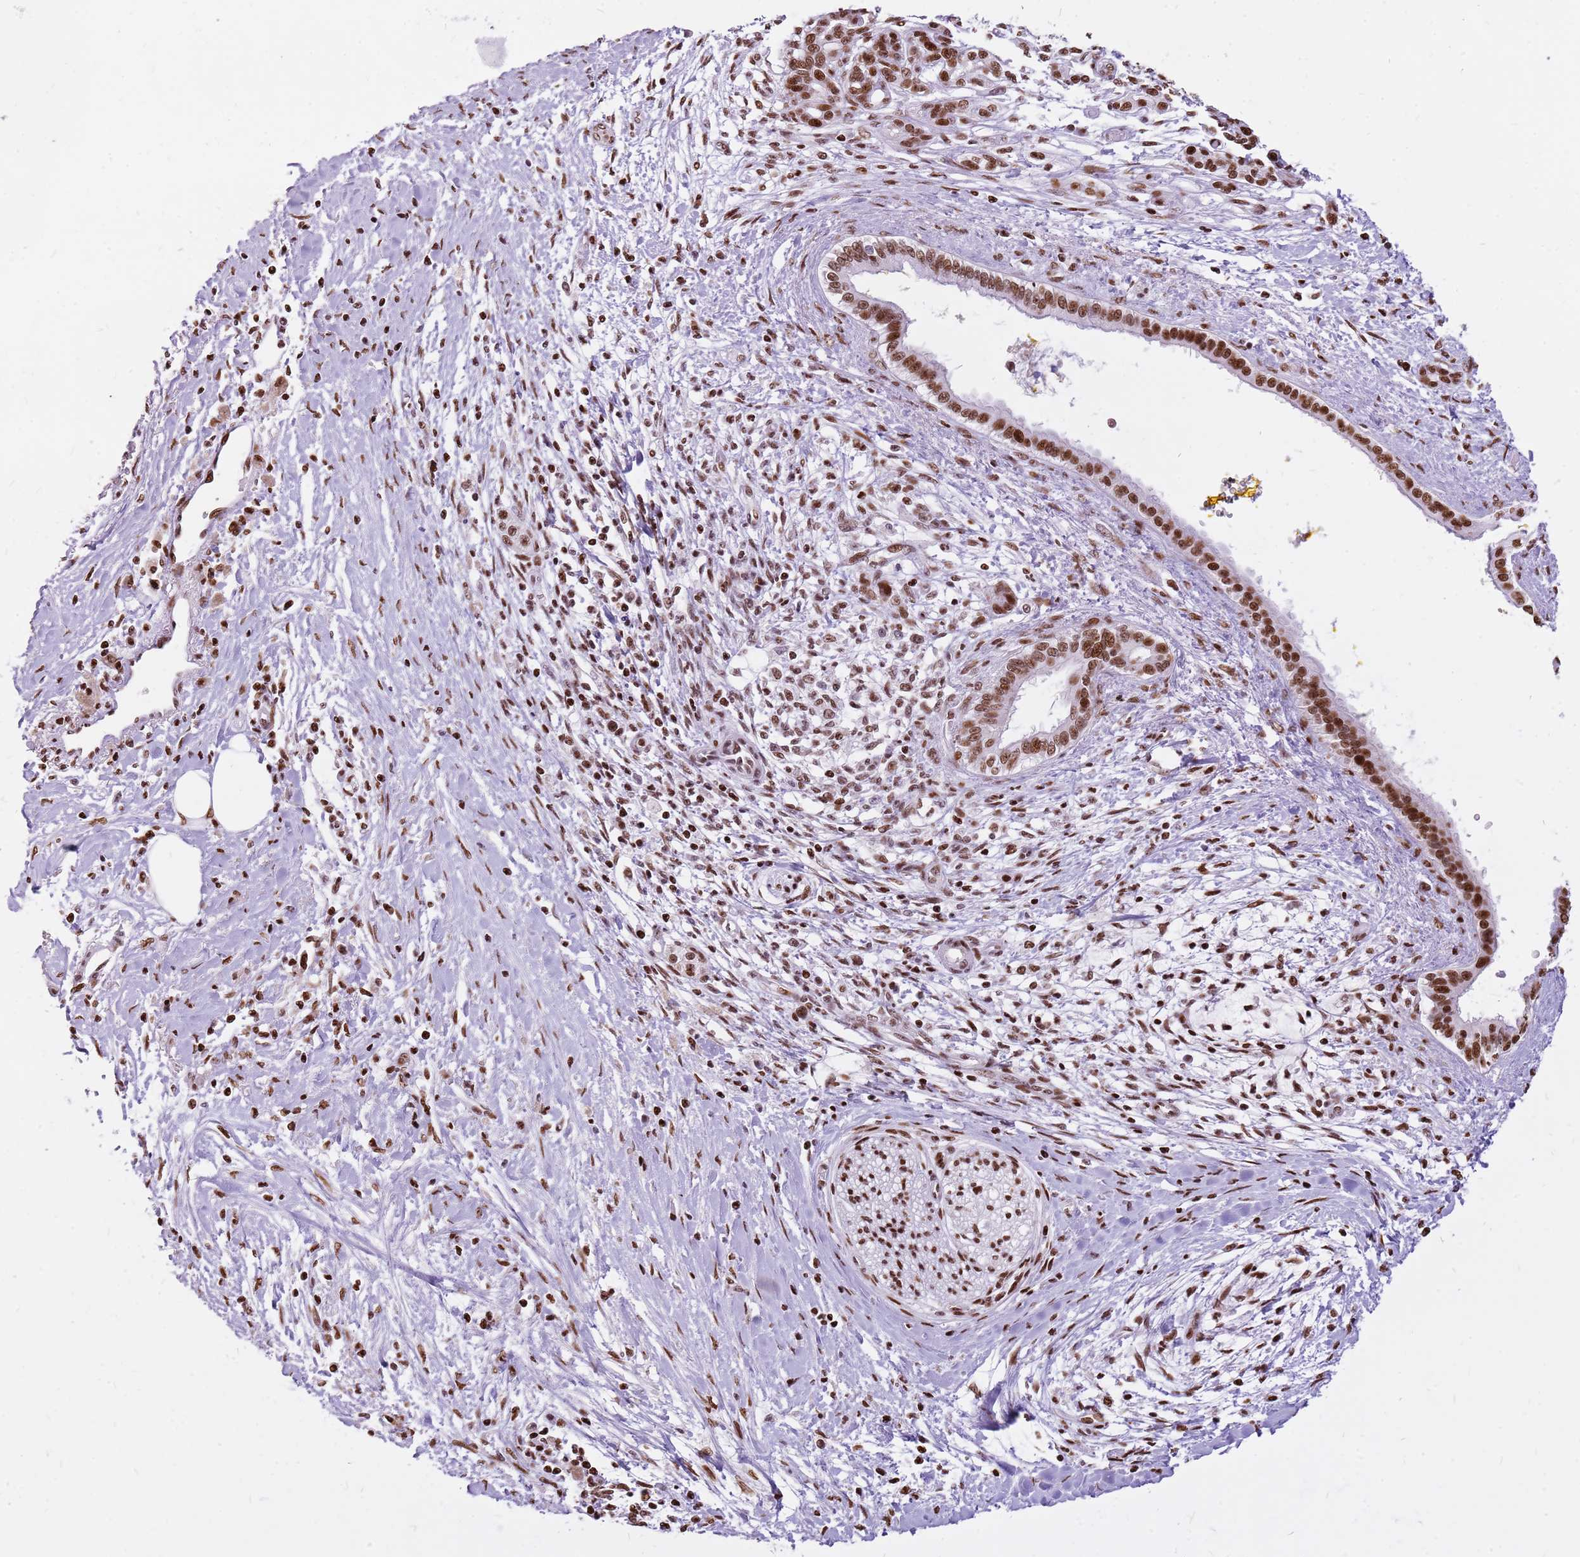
{"staining": {"intensity": "strong", "quantity": ">75%", "location": "nuclear"}, "tissue": "pancreatic cancer", "cell_type": "Tumor cells", "image_type": "cancer", "snomed": [{"axis": "morphology", "description": "Adenocarcinoma, NOS"}, {"axis": "topography", "description": "Pancreas"}], "caption": "This histopathology image demonstrates IHC staining of human adenocarcinoma (pancreatic), with high strong nuclear expression in approximately >75% of tumor cells.", "gene": "WASHC4", "patient": {"sex": "male", "age": 58}}